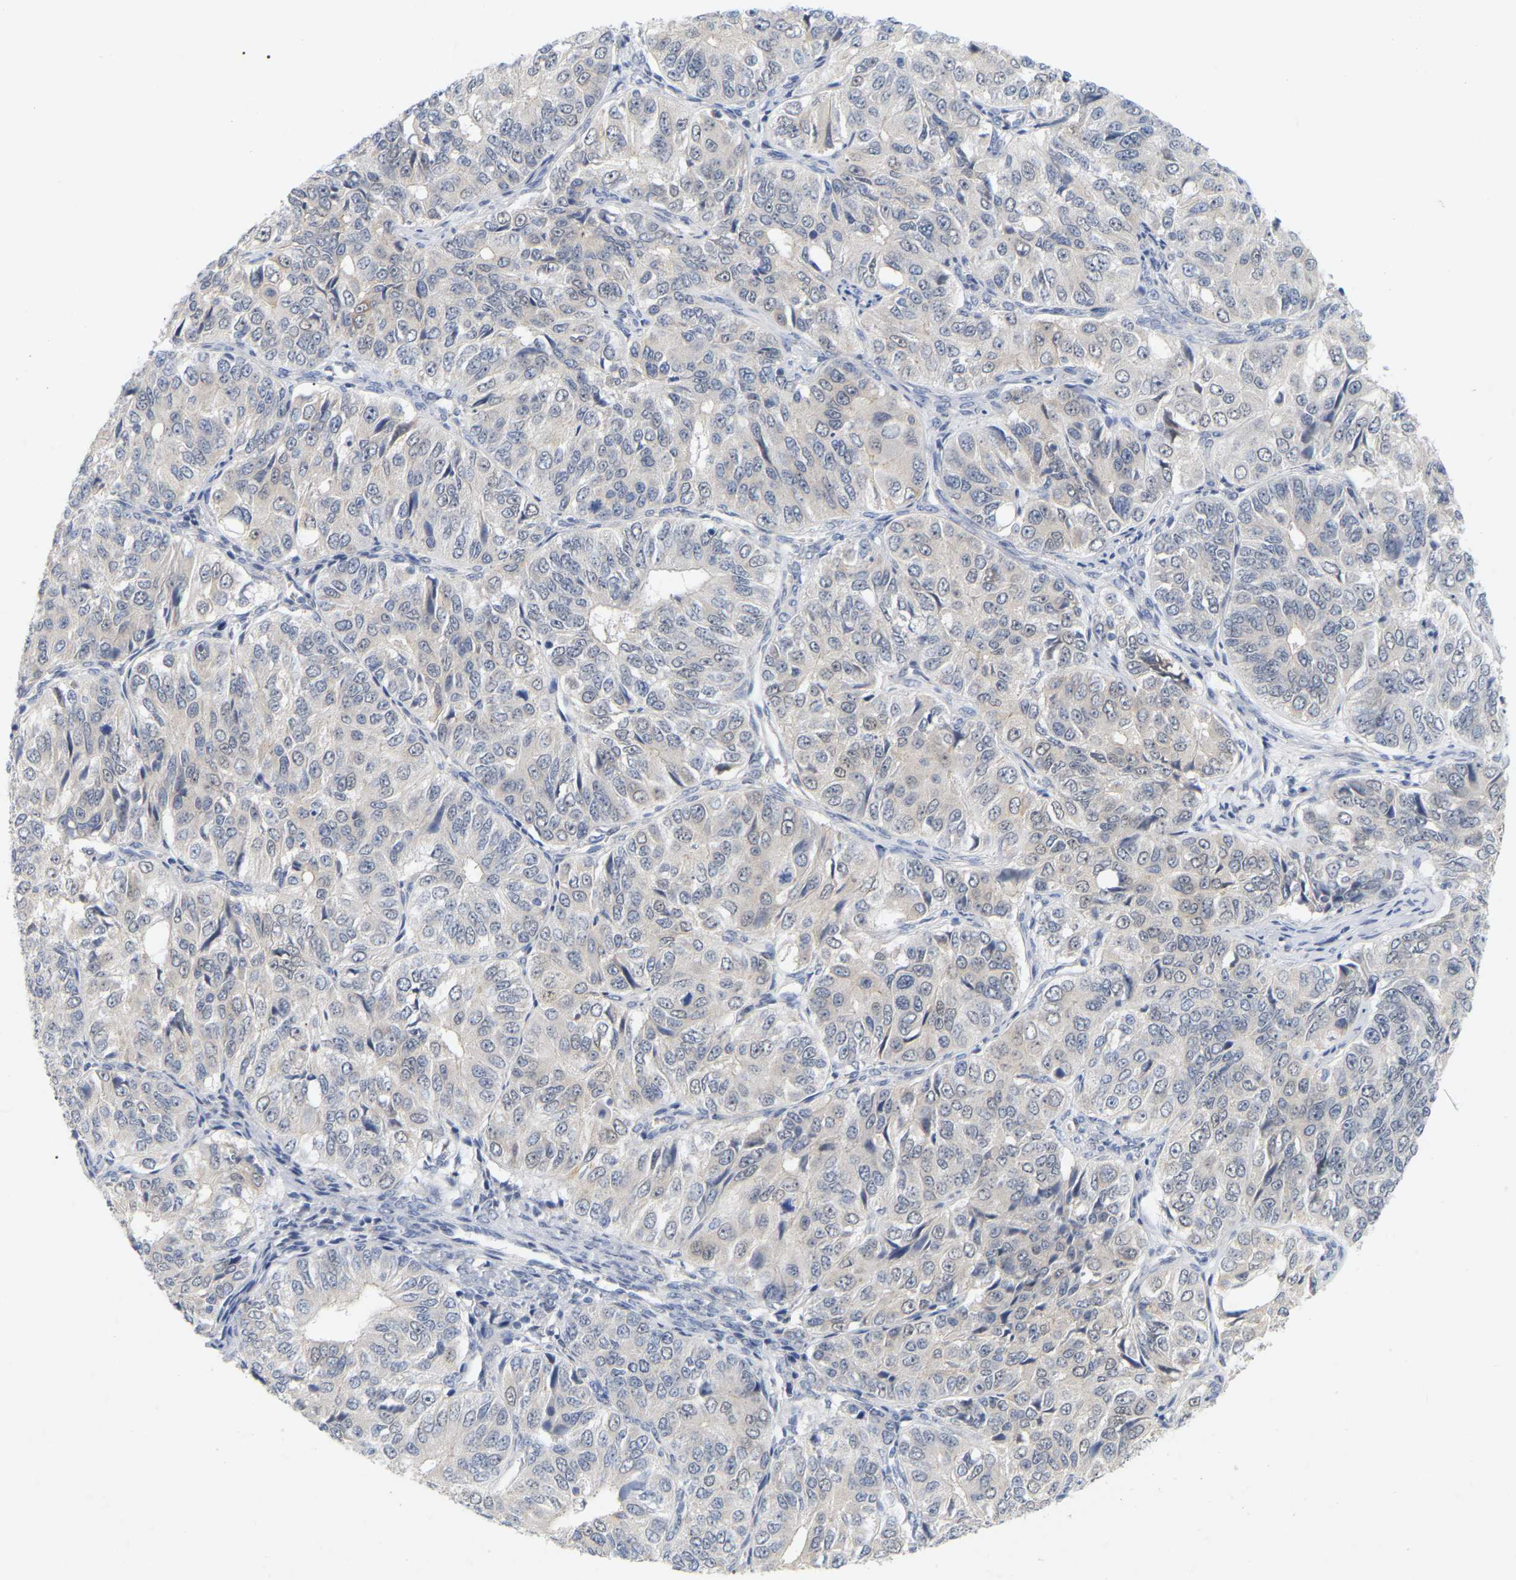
{"staining": {"intensity": "weak", "quantity": "<25%", "location": "nuclear"}, "tissue": "ovarian cancer", "cell_type": "Tumor cells", "image_type": "cancer", "snomed": [{"axis": "morphology", "description": "Carcinoma, endometroid"}, {"axis": "topography", "description": "Ovary"}], "caption": "Photomicrograph shows no significant protein positivity in tumor cells of ovarian cancer (endometroid carcinoma).", "gene": "MINDY4", "patient": {"sex": "female", "age": 51}}